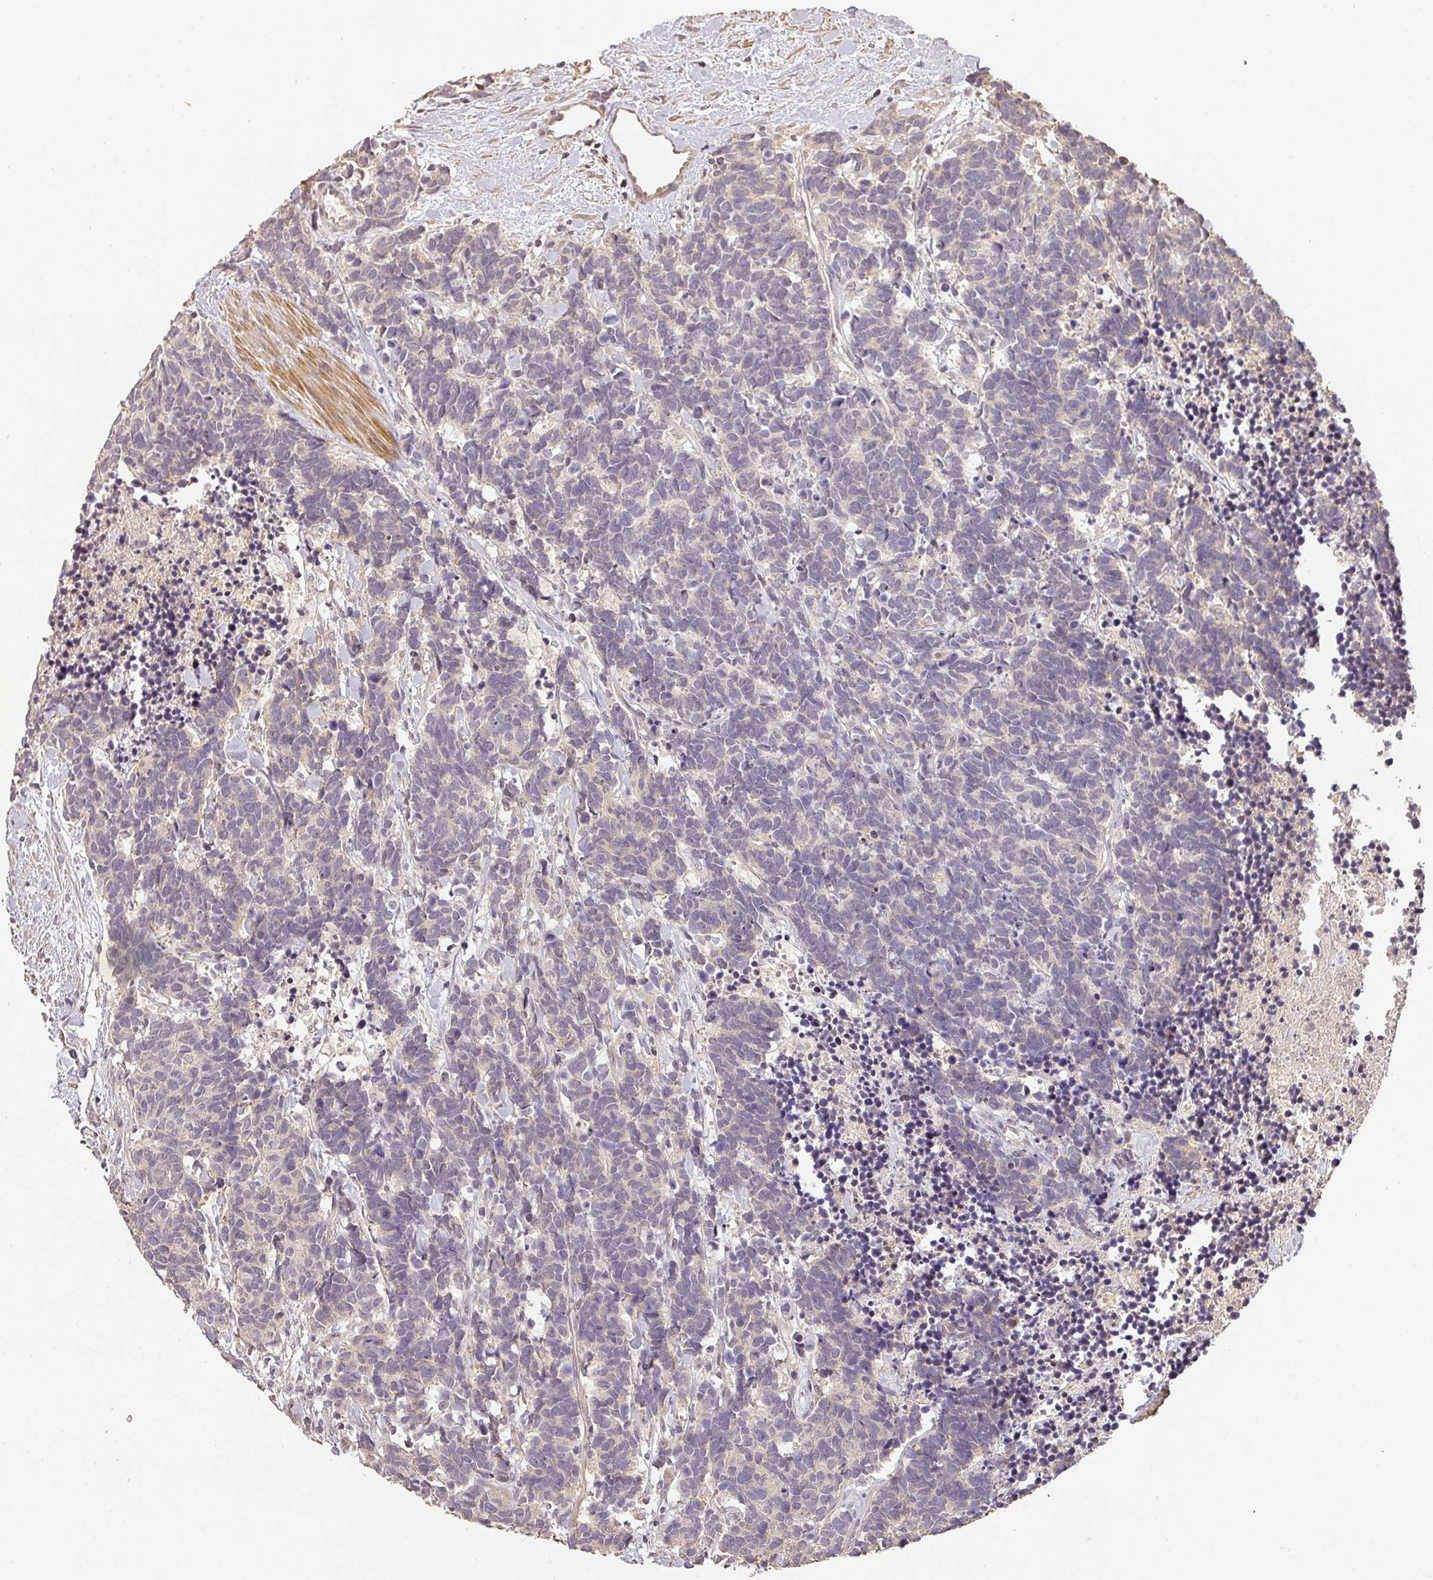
{"staining": {"intensity": "negative", "quantity": "none", "location": "none"}, "tissue": "carcinoid", "cell_type": "Tumor cells", "image_type": "cancer", "snomed": [{"axis": "morphology", "description": "Carcinoma, NOS"}, {"axis": "morphology", "description": "Carcinoid, malignant, NOS"}, {"axis": "topography", "description": "Prostate"}], "caption": "Tumor cells are negative for brown protein staining in carcinoid. (Stains: DAB (3,3'-diaminobenzidine) immunohistochemistry with hematoxylin counter stain, Microscopy: brightfield microscopy at high magnification).", "gene": "BPIFB3", "patient": {"sex": "male", "age": 57}}